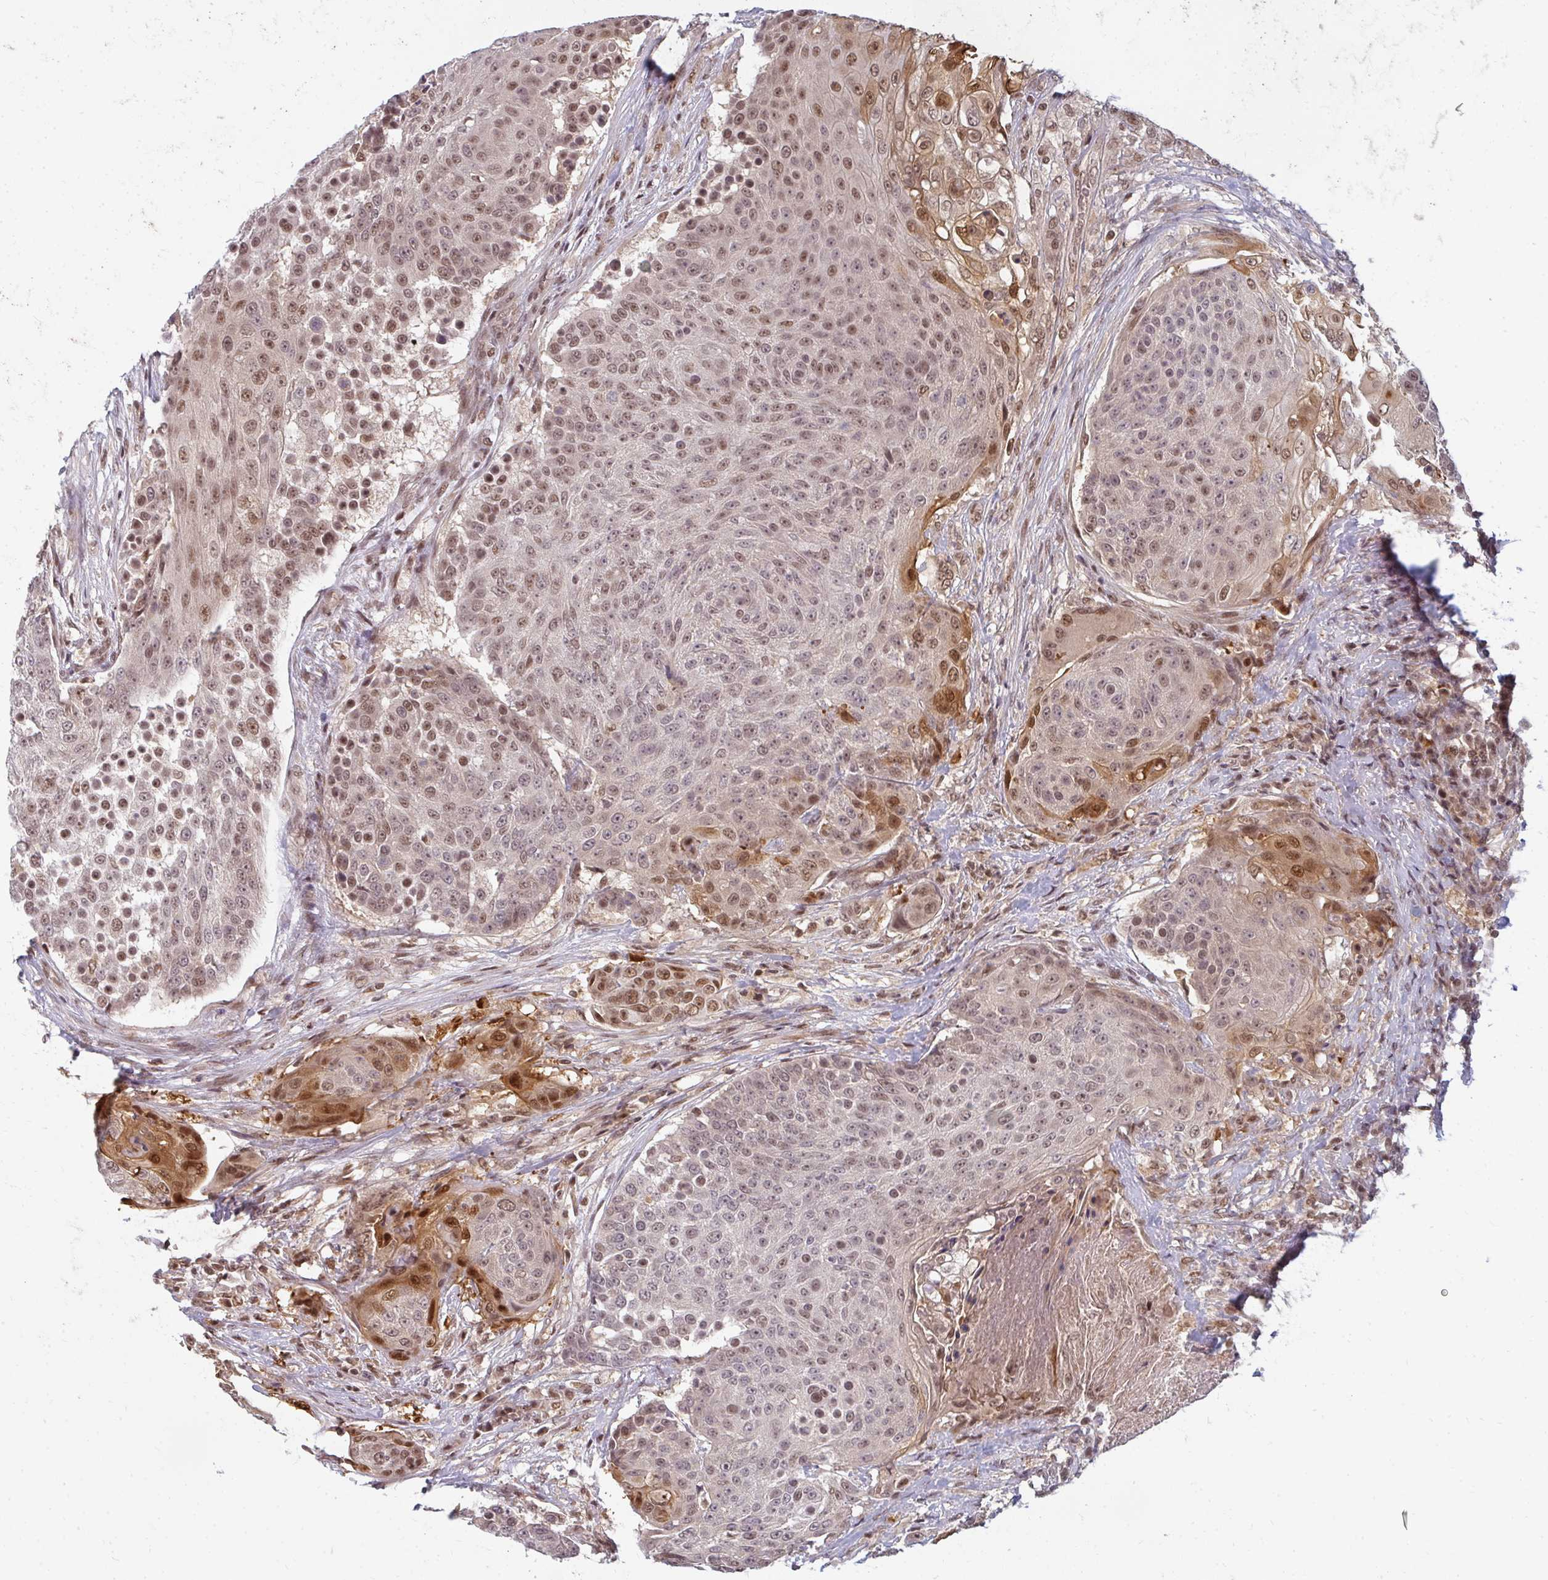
{"staining": {"intensity": "moderate", "quantity": "25%-75%", "location": "cytoplasmic/membranous,nuclear"}, "tissue": "urothelial cancer", "cell_type": "Tumor cells", "image_type": "cancer", "snomed": [{"axis": "morphology", "description": "Urothelial carcinoma, High grade"}, {"axis": "topography", "description": "Urinary bladder"}], "caption": "This image exhibits urothelial cancer stained with immunohistochemistry to label a protein in brown. The cytoplasmic/membranous and nuclear of tumor cells show moderate positivity for the protein. Nuclei are counter-stained blue.", "gene": "GTF3C6", "patient": {"sex": "female", "age": 63}}